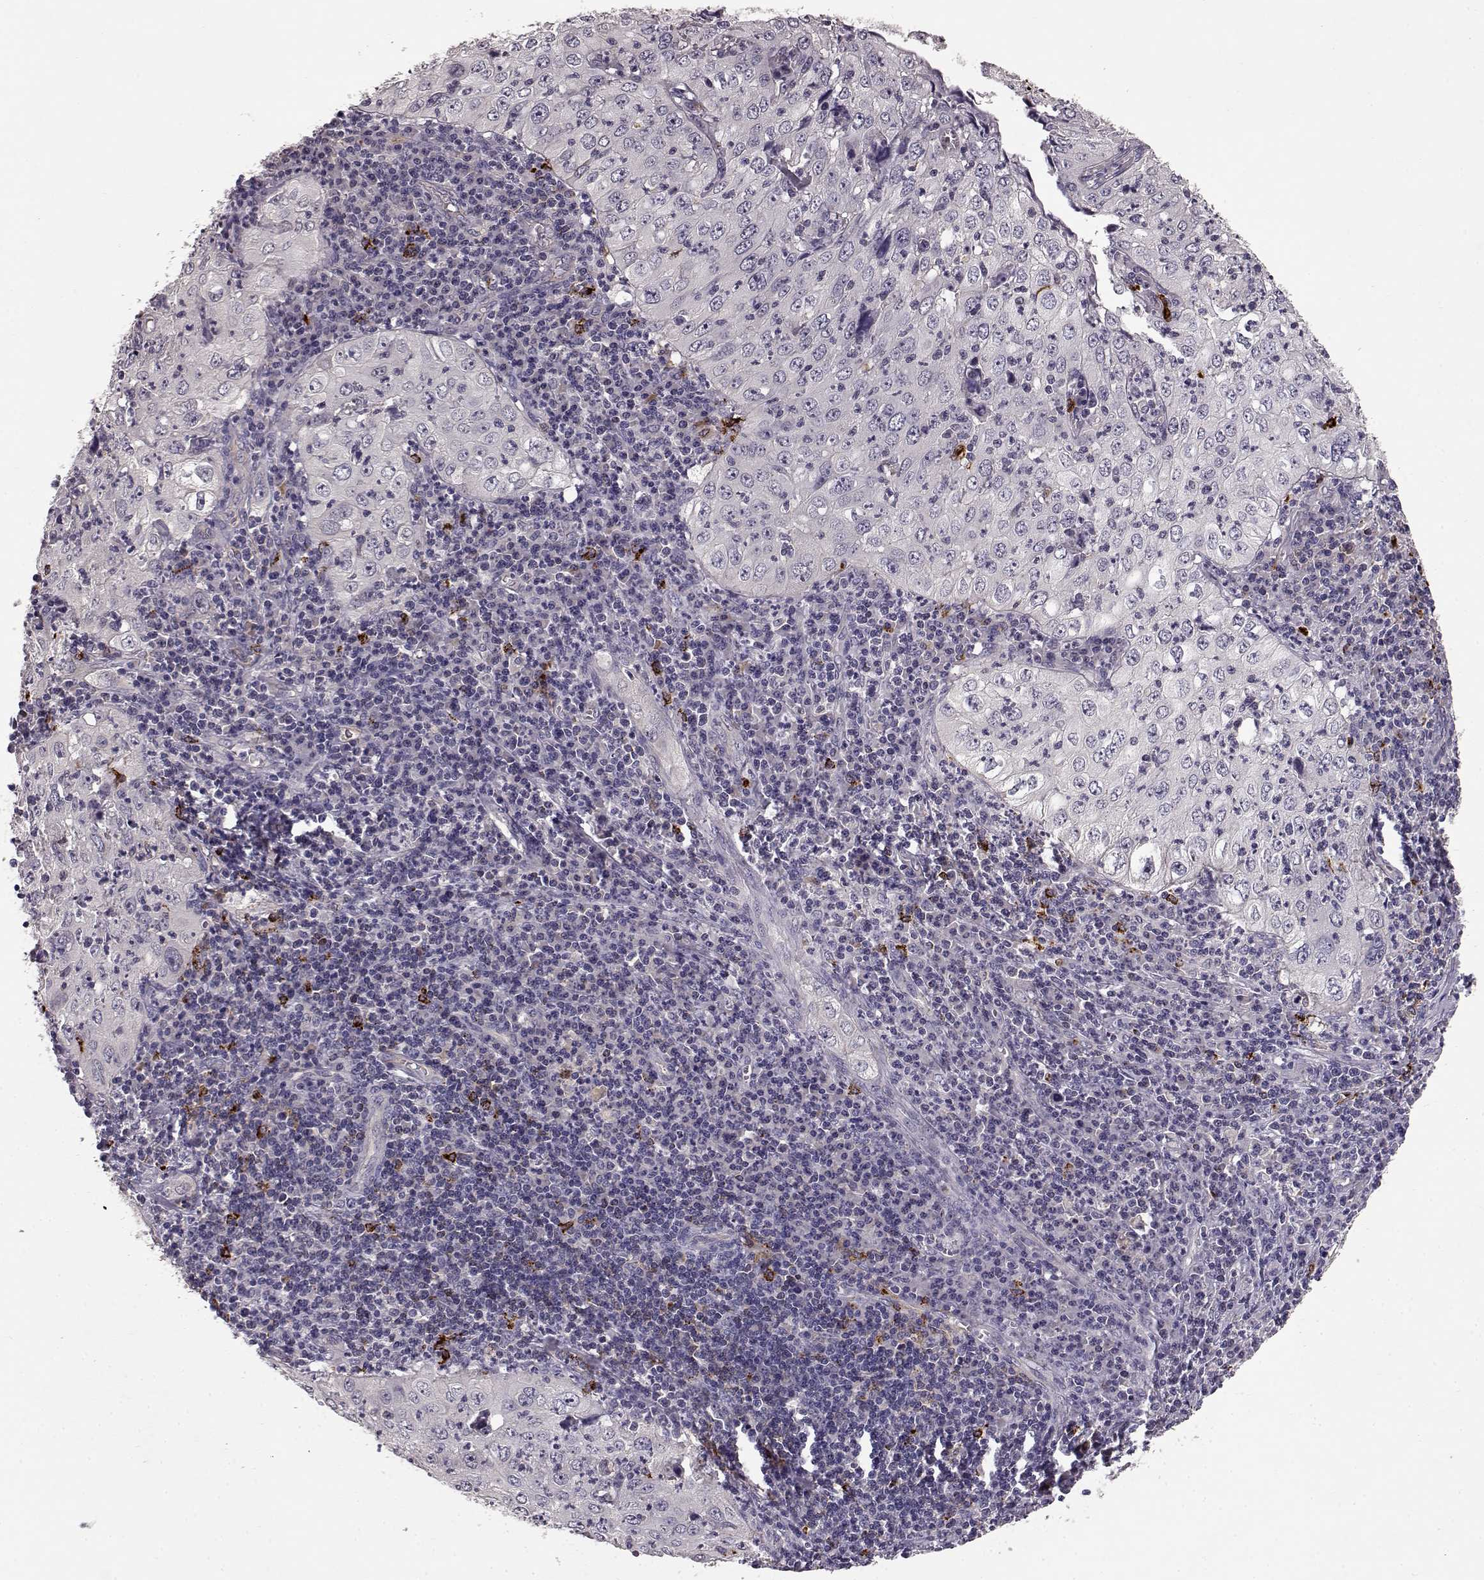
{"staining": {"intensity": "negative", "quantity": "none", "location": "none"}, "tissue": "cervical cancer", "cell_type": "Tumor cells", "image_type": "cancer", "snomed": [{"axis": "morphology", "description": "Squamous cell carcinoma, NOS"}, {"axis": "topography", "description": "Cervix"}], "caption": "The immunohistochemistry (IHC) histopathology image has no significant expression in tumor cells of cervical squamous cell carcinoma tissue.", "gene": "CCNF", "patient": {"sex": "female", "age": 24}}